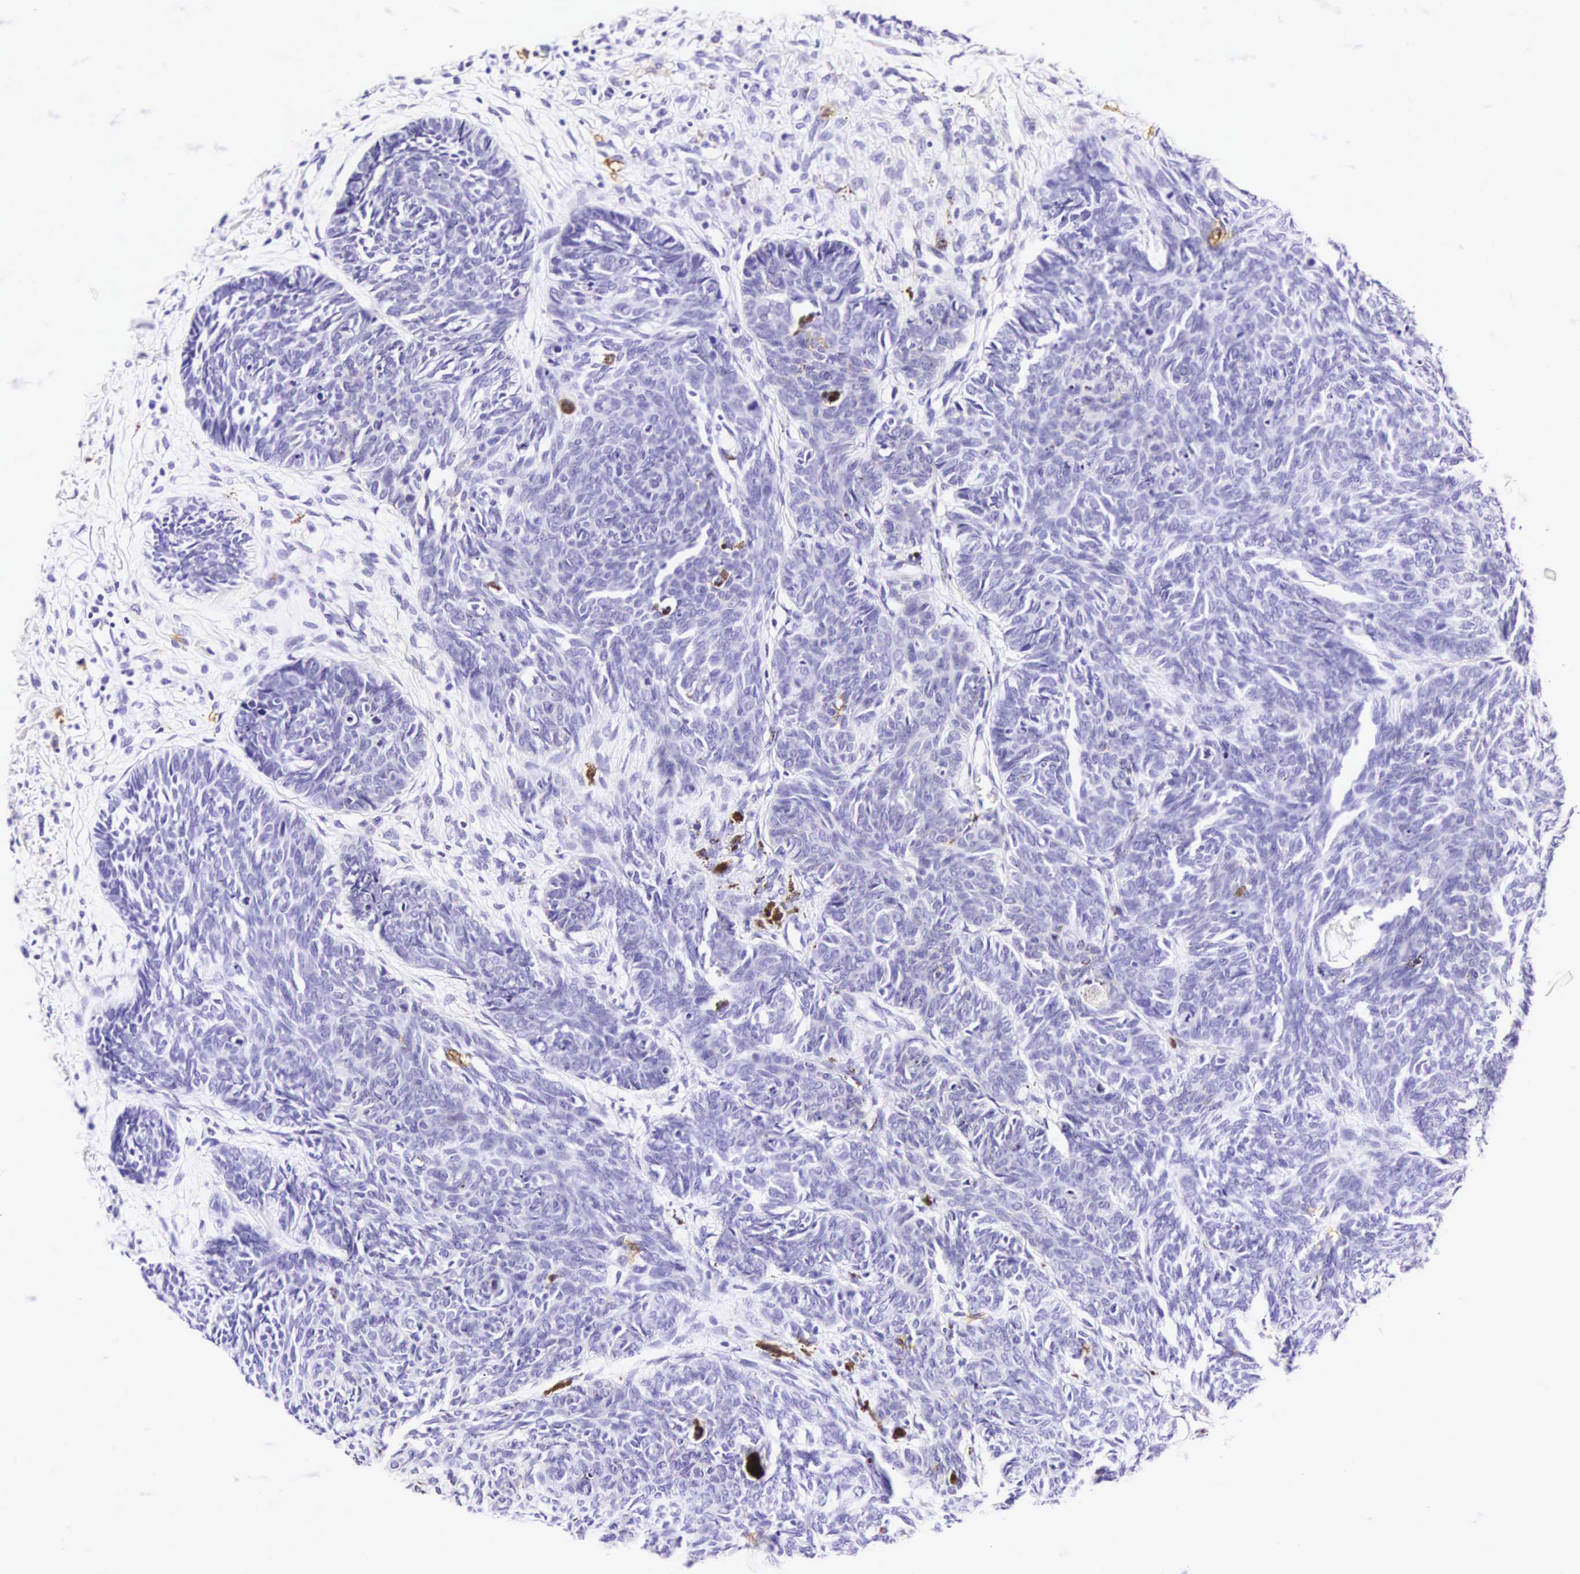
{"staining": {"intensity": "negative", "quantity": "none", "location": "none"}, "tissue": "skin cancer", "cell_type": "Tumor cells", "image_type": "cancer", "snomed": [{"axis": "morphology", "description": "Basal cell carcinoma"}, {"axis": "topography", "description": "Skin"}], "caption": "This is a photomicrograph of IHC staining of basal cell carcinoma (skin), which shows no staining in tumor cells.", "gene": "CD1A", "patient": {"sex": "female", "age": 62}}